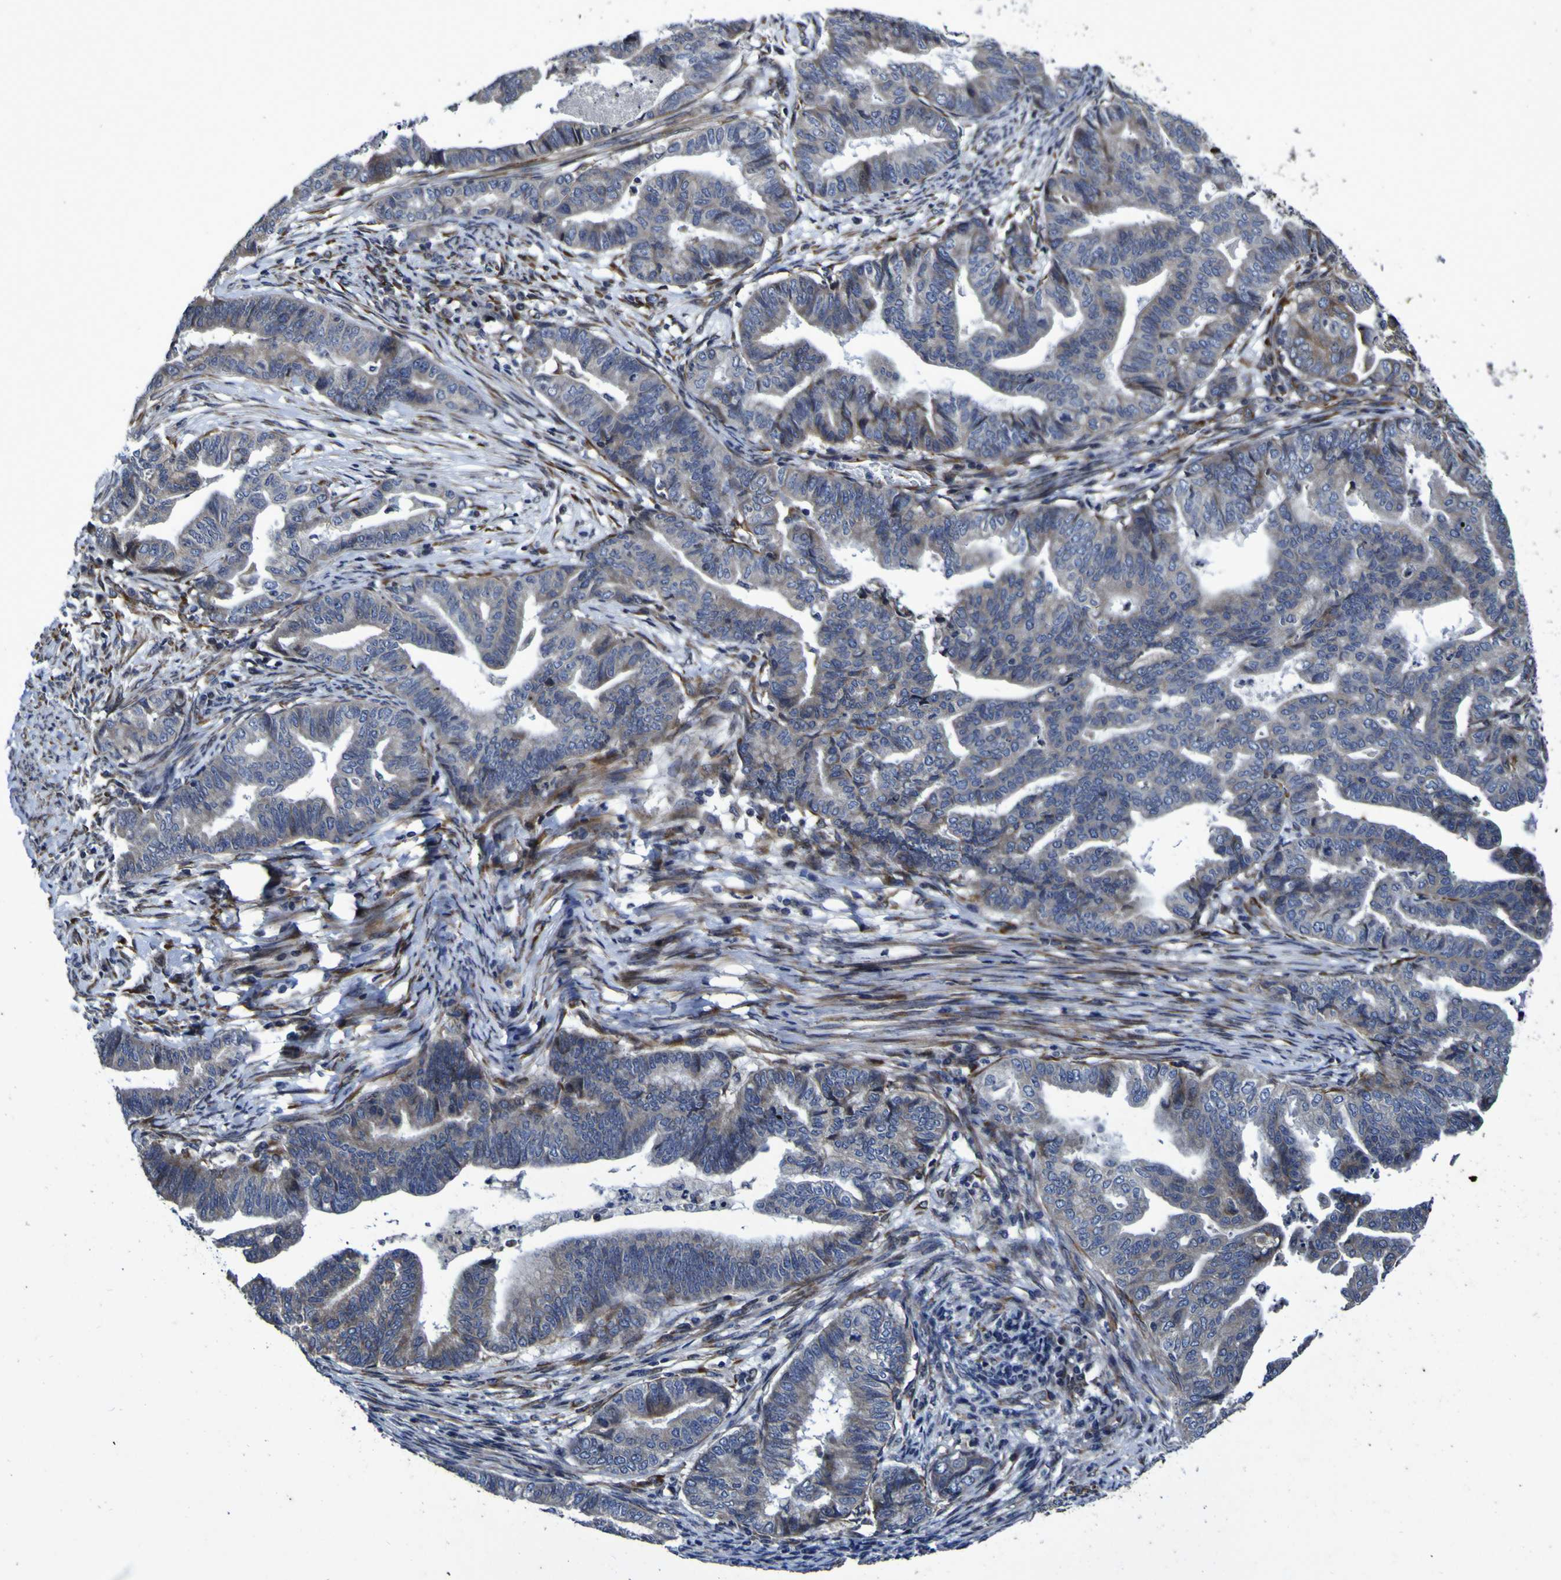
{"staining": {"intensity": "negative", "quantity": "none", "location": "none"}, "tissue": "endometrial cancer", "cell_type": "Tumor cells", "image_type": "cancer", "snomed": [{"axis": "morphology", "description": "Adenocarcinoma, NOS"}, {"axis": "topography", "description": "Endometrium"}], "caption": "A high-resolution histopathology image shows IHC staining of adenocarcinoma (endometrial), which demonstrates no significant staining in tumor cells.", "gene": "P3H1", "patient": {"sex": "female", "age": 79}}